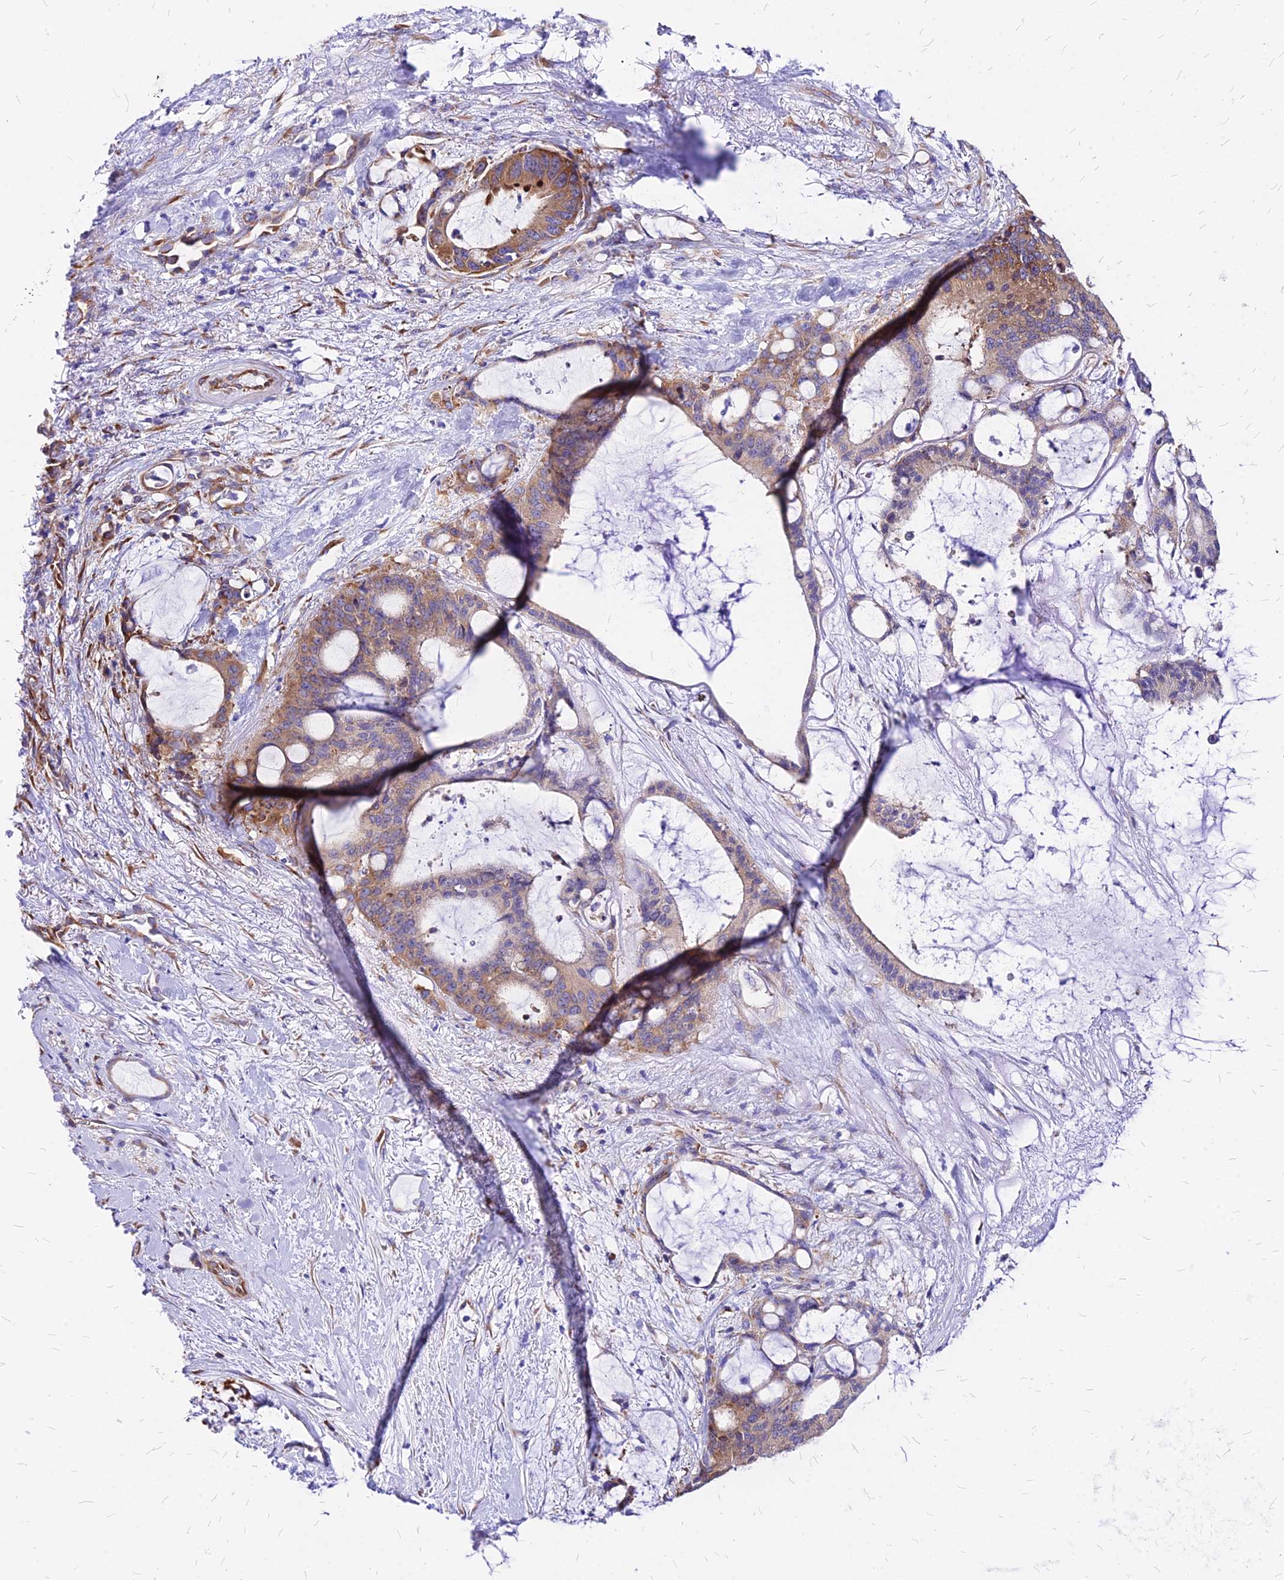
{"staining": {"intensity": "moderate", "quantity": ">75%", "location": "cytoplasmic/membranous"}, "tissue": "liver cancer", "cell_type": "Tumor cells", "image_type": "cancer", "snomed": [{"axis": "morphology", "description": "Normal tissue, NOS"}, {"axis": "morphology", "description": "Cholangiocarcinoma"}, {"axis": "topography", "description": "Liver"}, {"axis": "topography", "description": "Peripheral nerve tissue"}], "caption": "The histopathology image reveals staining of liver cholangiocarcinoma, revealing moderate cytoplasmic/membranous protein staining (brown color) within tumor cells. The staining is performed using DAB (3,3'-diaminobenzidine) brown chromogen to label protein expression. The nuclei are counter-stained blue using hematoxylin.", "gene": "RPL19", "patient": {"sex": "female", "age": 73}}